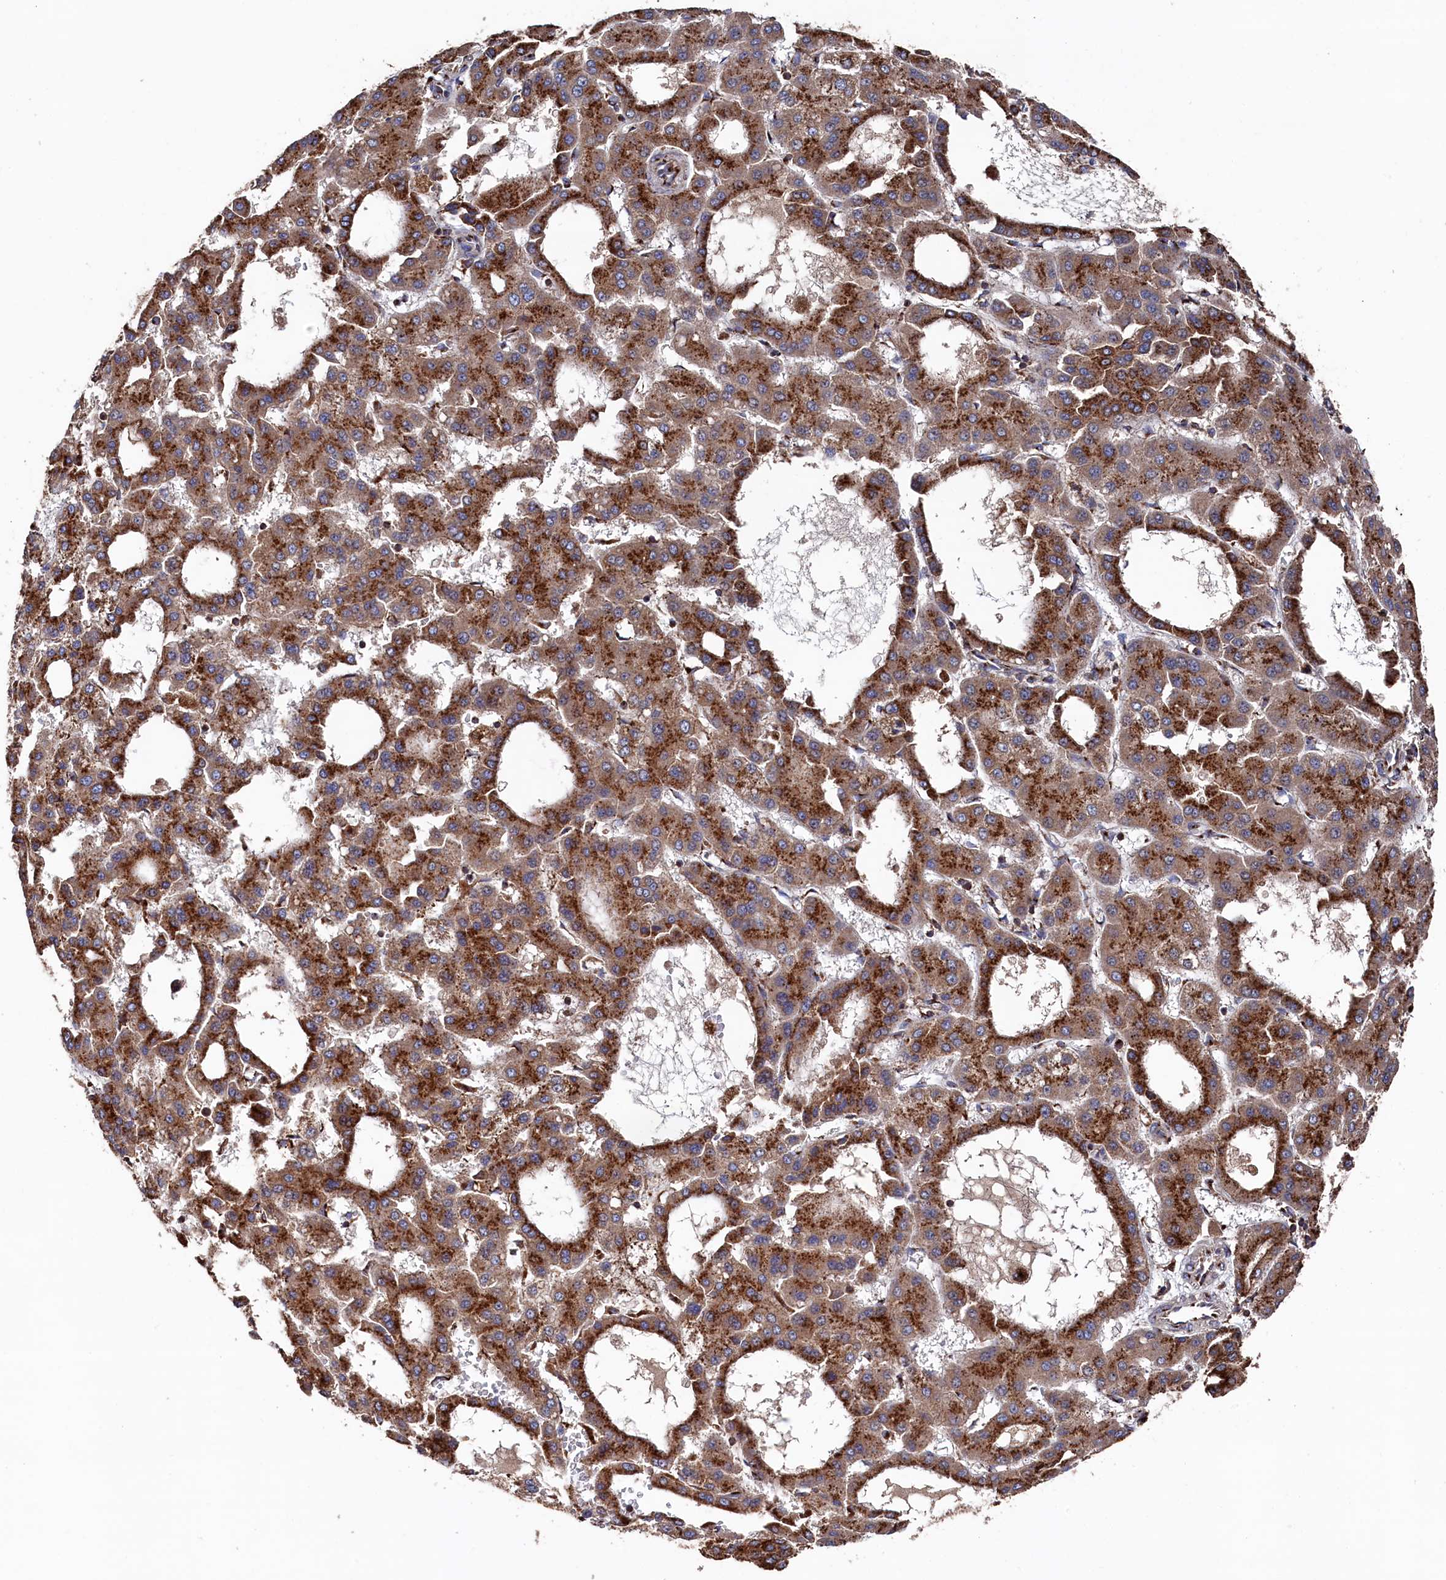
{"staining": {"intensity": "strong", "quantity": ">75%", "location": "cytoplasmic/membranous"}, "tissue": "liver cancer", "cell_type": "Tumor cells", "image_type": "cancer", "snomed": [{"axis": "morphology", "description": "Carcinoma, Hepatocellular, NOS"}, {"axis": "topography", "description": "Liver"}], "caption": "An image of human liver cancer (hepatocellular carcinoma) stained for a protein shows strong cytoplasmic/membranous brown staining in tumor cells.", "gene": "PRRC1", "patient": {"sex": "male", "age": 47}}